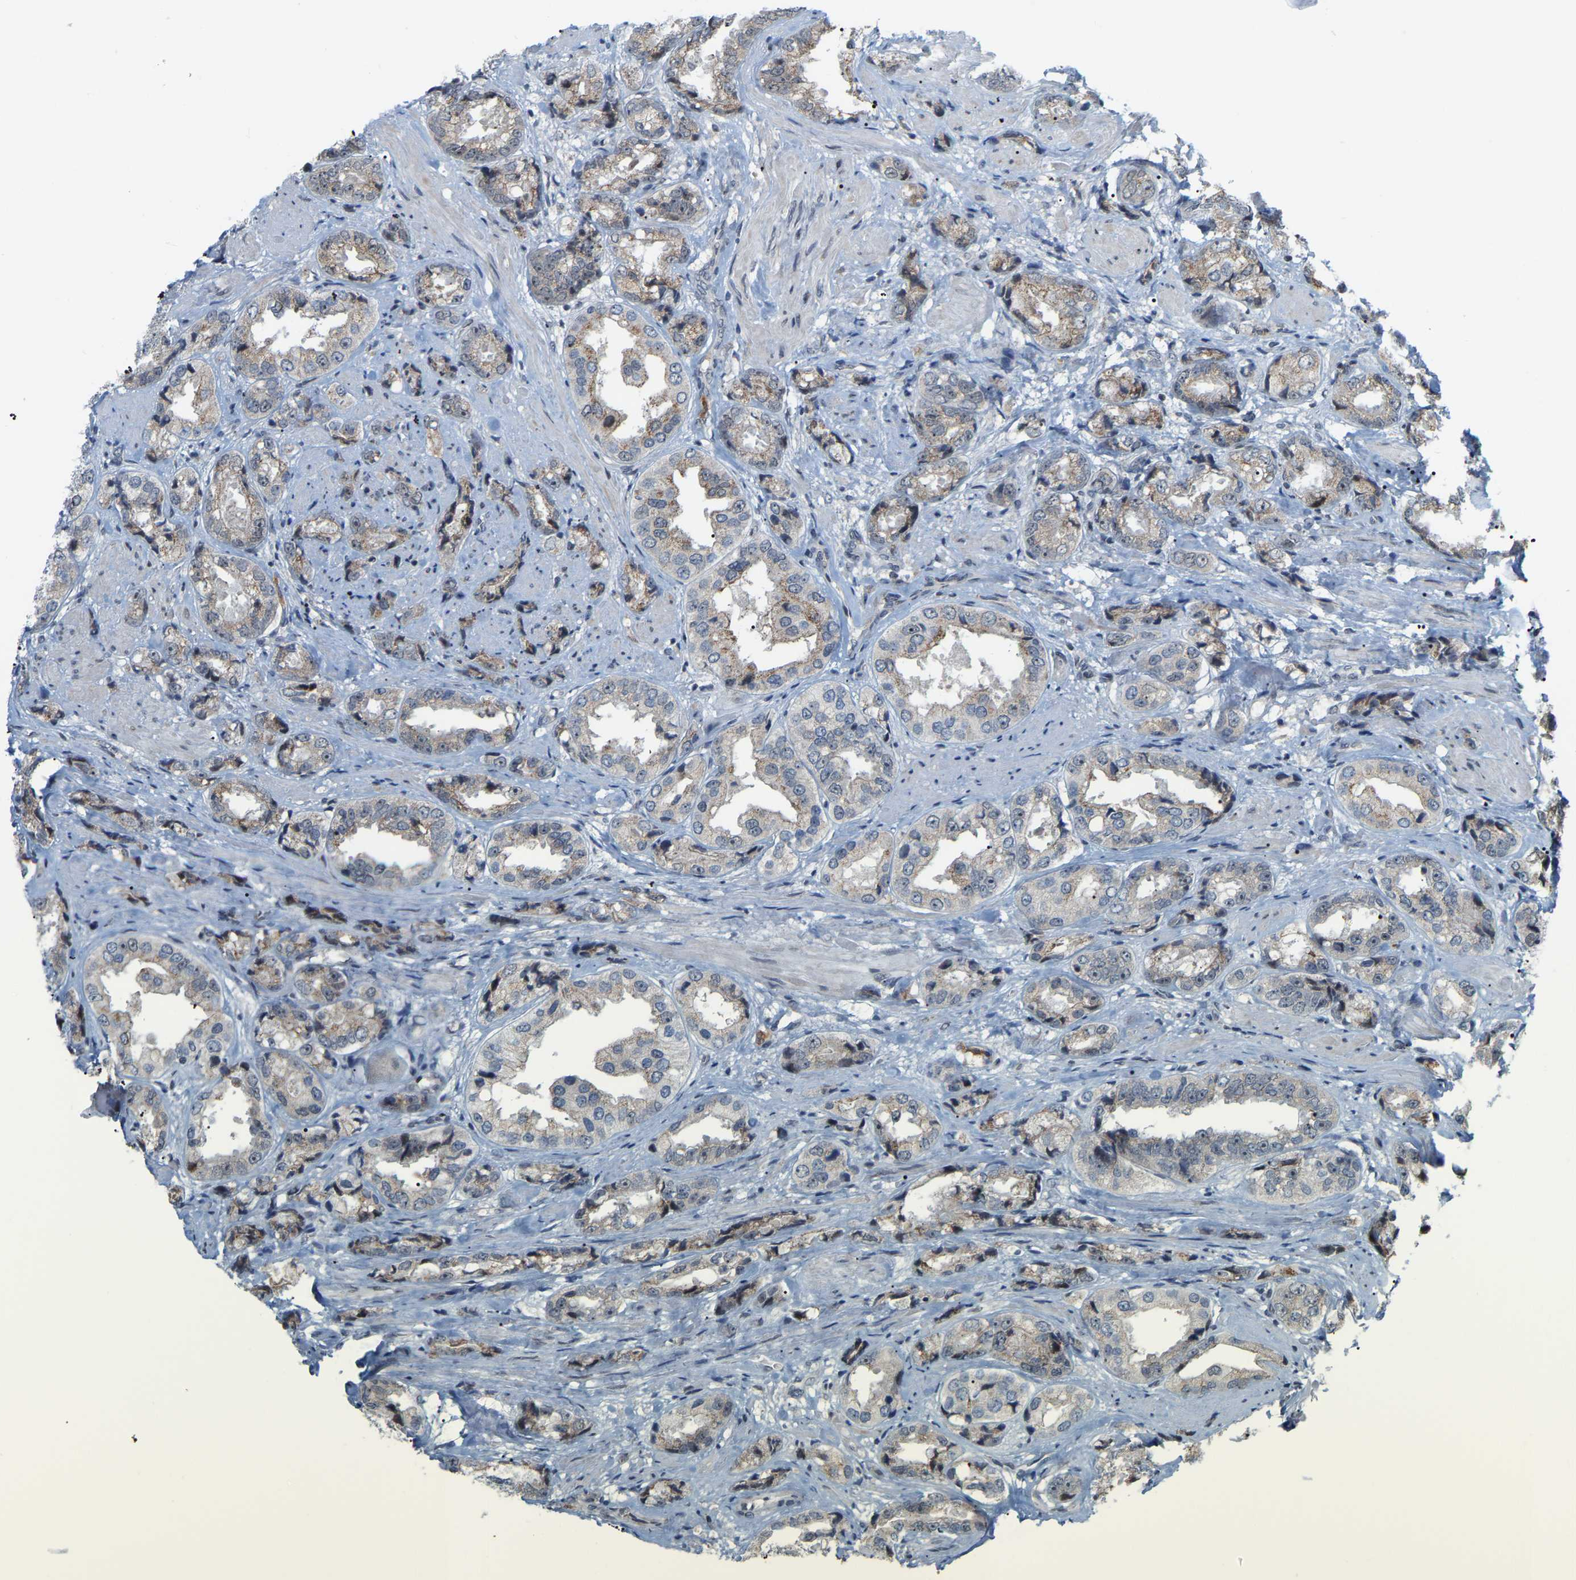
{"staining": {"intensity": "weak", "quantity": "<25%", "location": "cytoplasmic/membranous"}, "tissue": "prostate cancer", "cell_type": "Tumor cells", "image_type": "cancer", "snomed": [{"axis": "morphology", "description": "Adenocarcinoma, High grade"}, {"axis": "topography", "description": "Prostate"}], "caption": "High power microscopy micrograph of an immunohistochemistry (IHC) photomicrograph of prostate cancer (adenocarcinoma (high-grade)), revealing no significant expression in tumor cells. (DAB immunohistochemistry visualized using brightfield microscopy, high magnification).", "gene": "CROT", "patient": {"sex": "male", "age": 61}}